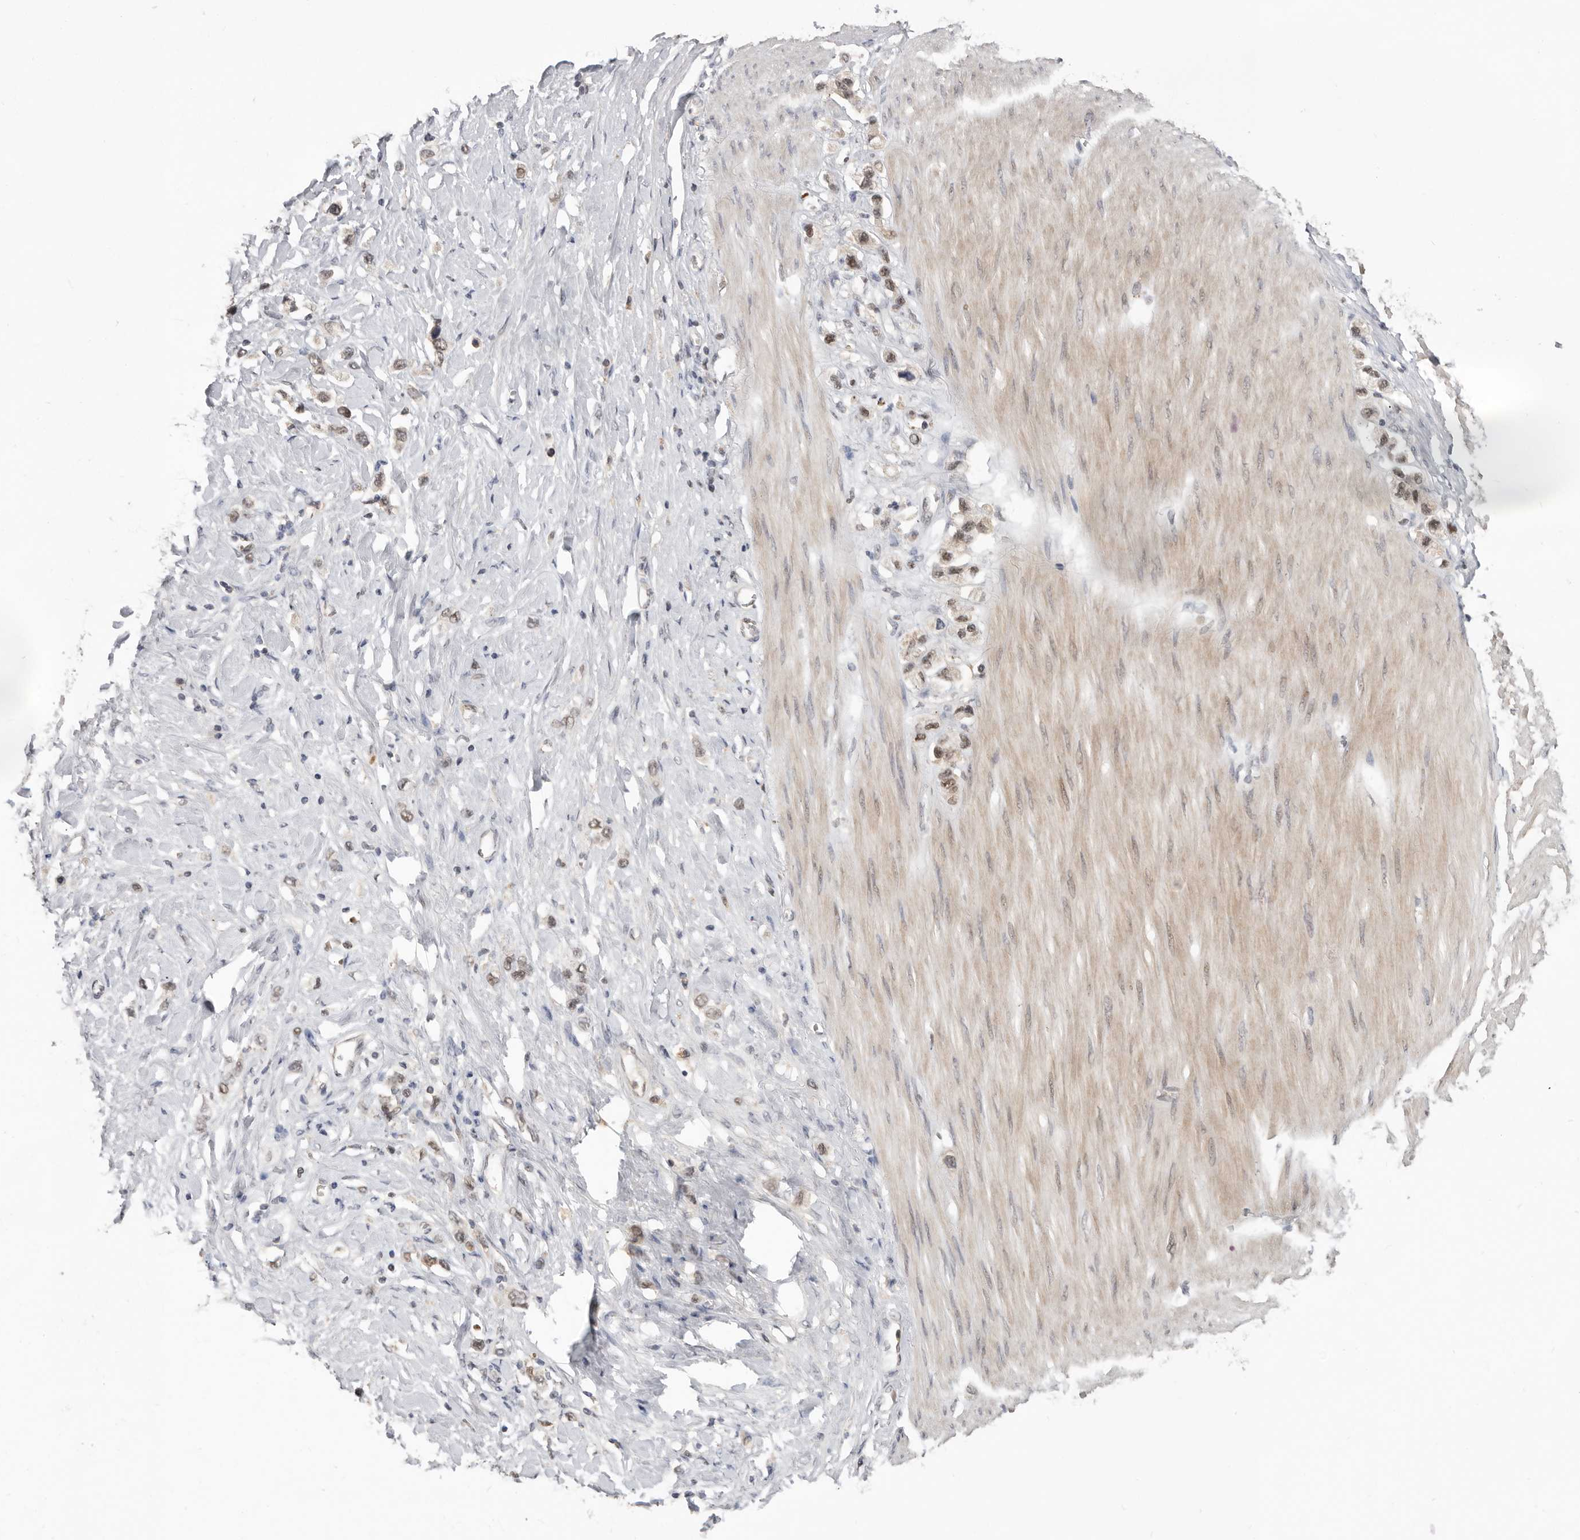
{"staining": {"intensity": "moderate", "quantity": ">75%", "location": "nuclear"}, "tissue": "stomach cancer", "cell_type": "Tumor cells", "image_type": "cancer", "snomed": [{"axis": "morphology", "description": "Adenocarcinoma, NOS"}, {"axis": "topography", "description": "Stomach"}], "caption": "Immunohistochemical staining of human adenocarcinoma (stomach) exhibits medium levels of moderate nuclear staining in approximately >75% of tumor cells. (DAB (3,3'-diaminobenzidine) IHC, brown staining for protein, blue staining for nuclei).", "gene": "BRCA2", "patient": {"sex": "female", "age": 65}}